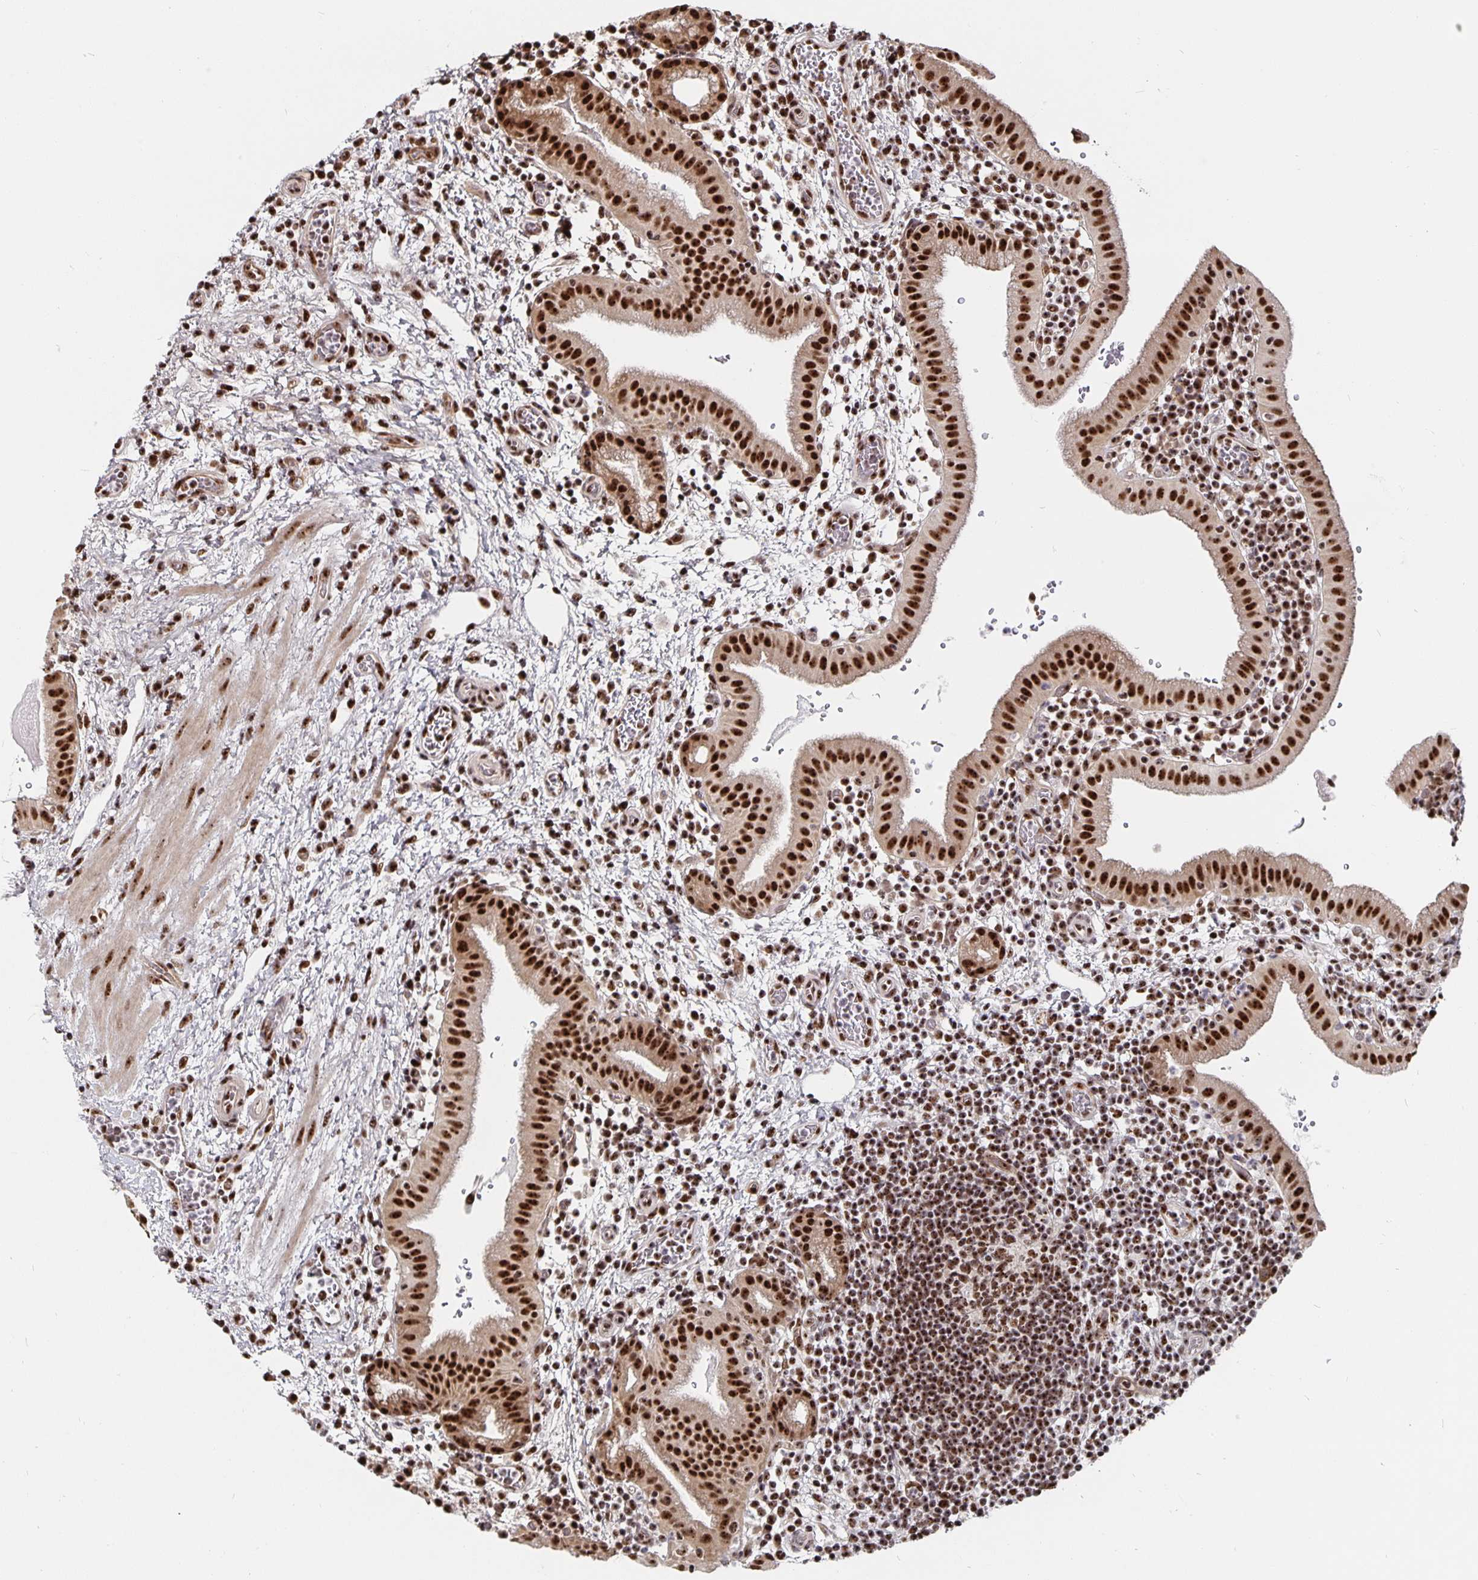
{"staining": {"intensity": "strong", "quantity": ">75%", "location": "nuclear"}, "tissue": "gallbladder", "cell_type": "Glandular cells", "image_type": "normal", "snomed": [{"axis": "morphology", "description": "Normal tissue, NOS"}, {"axis": "topography", "description": "Gallbladder"}], "caption": "Normal gallbladder was stained to show a protein in brown. There is high levels of strong nuclear positivity in approximately >75% of glandular cells.", "gene": "LAS1L", "patient": {"sex": "male", "age": 26}}